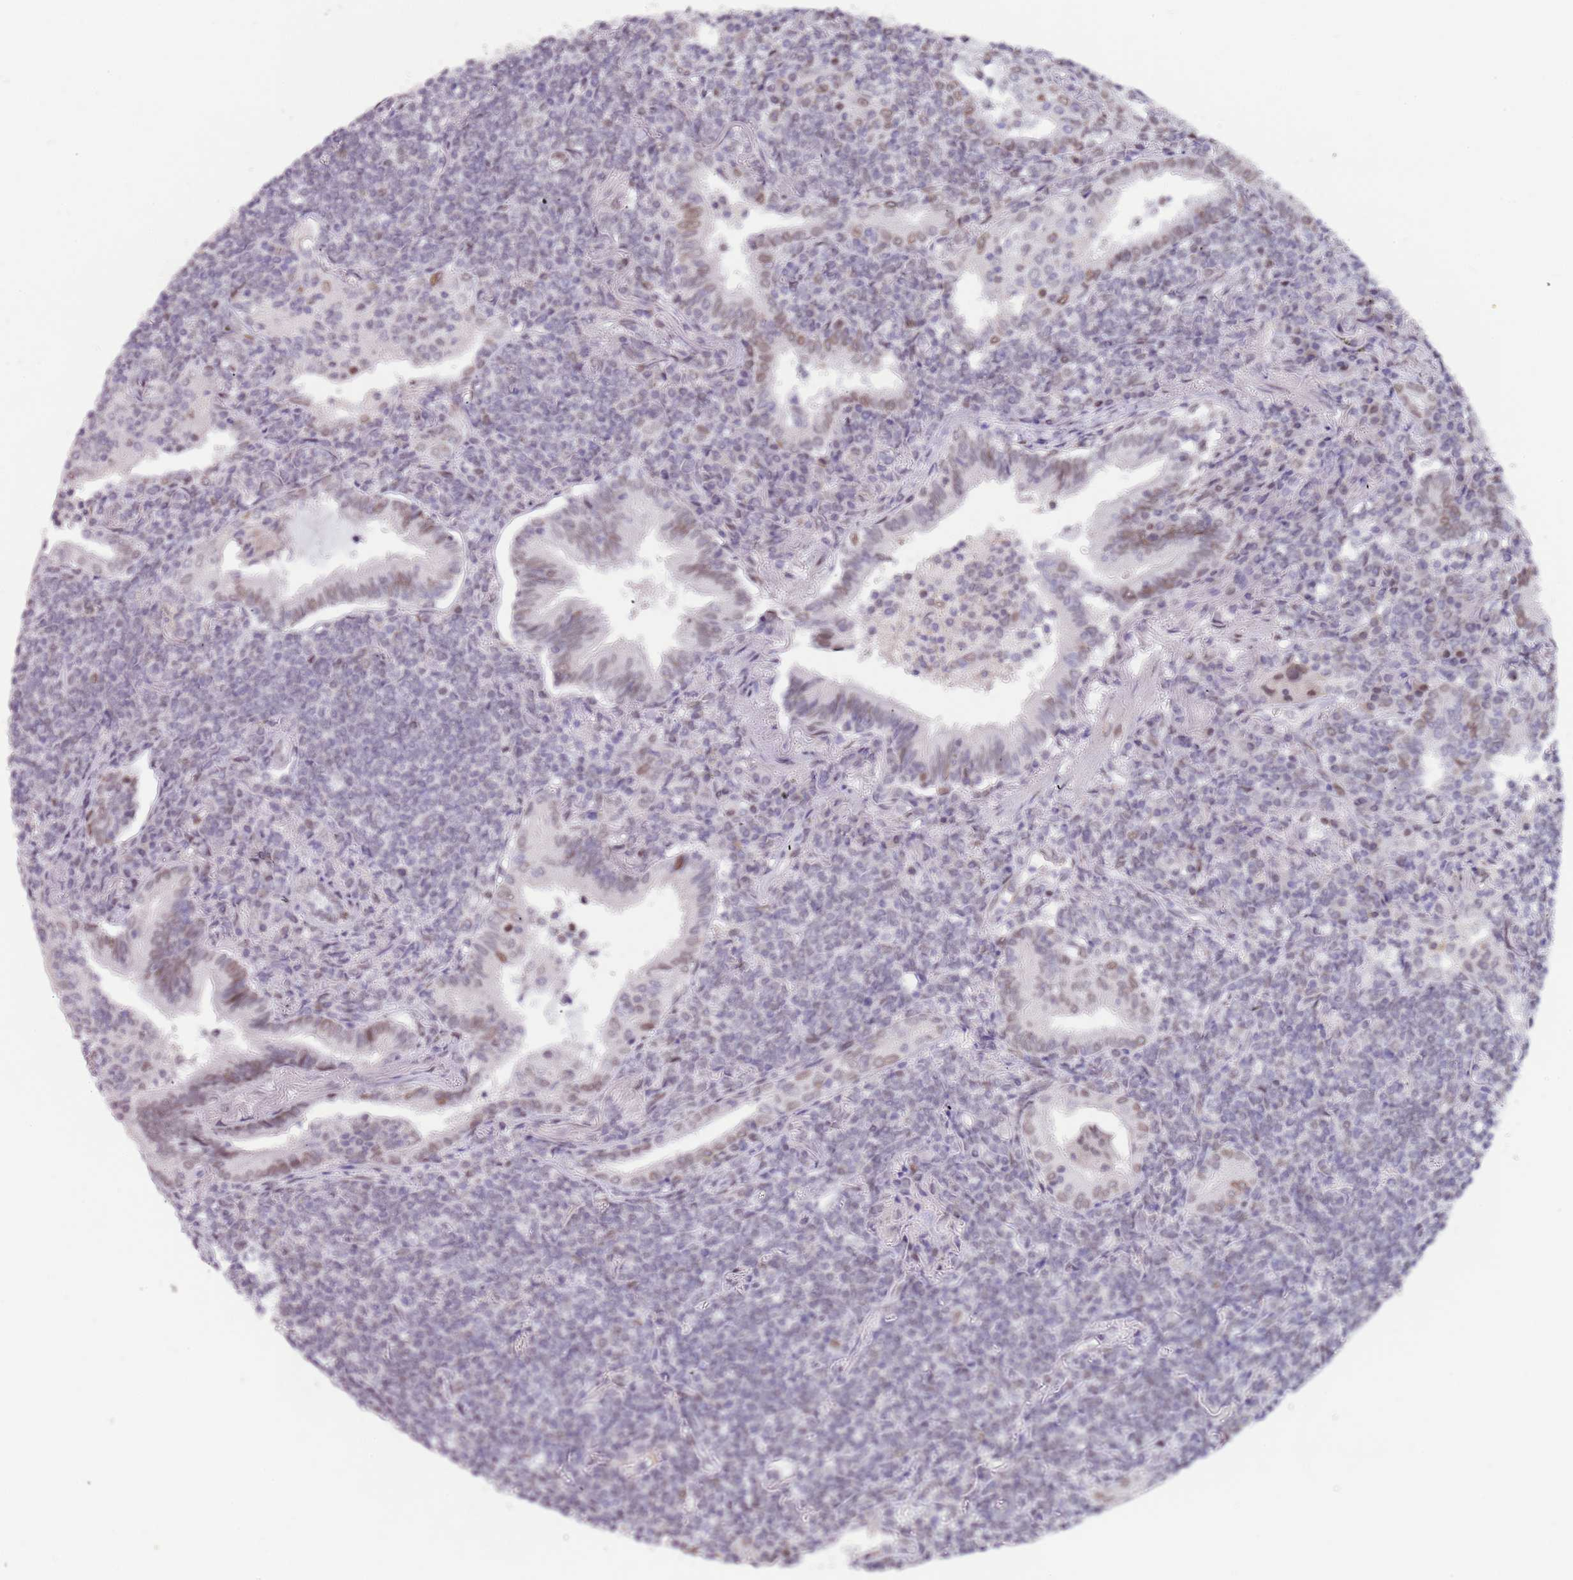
{"staining": {"intensity": "negative", "quantity": "none", "location": "none"}, "tissue": "lymphoma", "cell_type": "Tumor cells", "image_type": "cancer", "snomed": [{"axis": "morphology", "description": "Malignant lymphoma, non-Hodgkin's type, Low grade"}, {"axis": "topography", "description": "Lung"}], "caption": "Histopathology image shows no protein expression in tumor cells of malignant lymphoma, non-Hodgkin's type (low-grade) tissue.", "gene": "KLHDC2", "patient": {"sex": "female", "age": 71}}